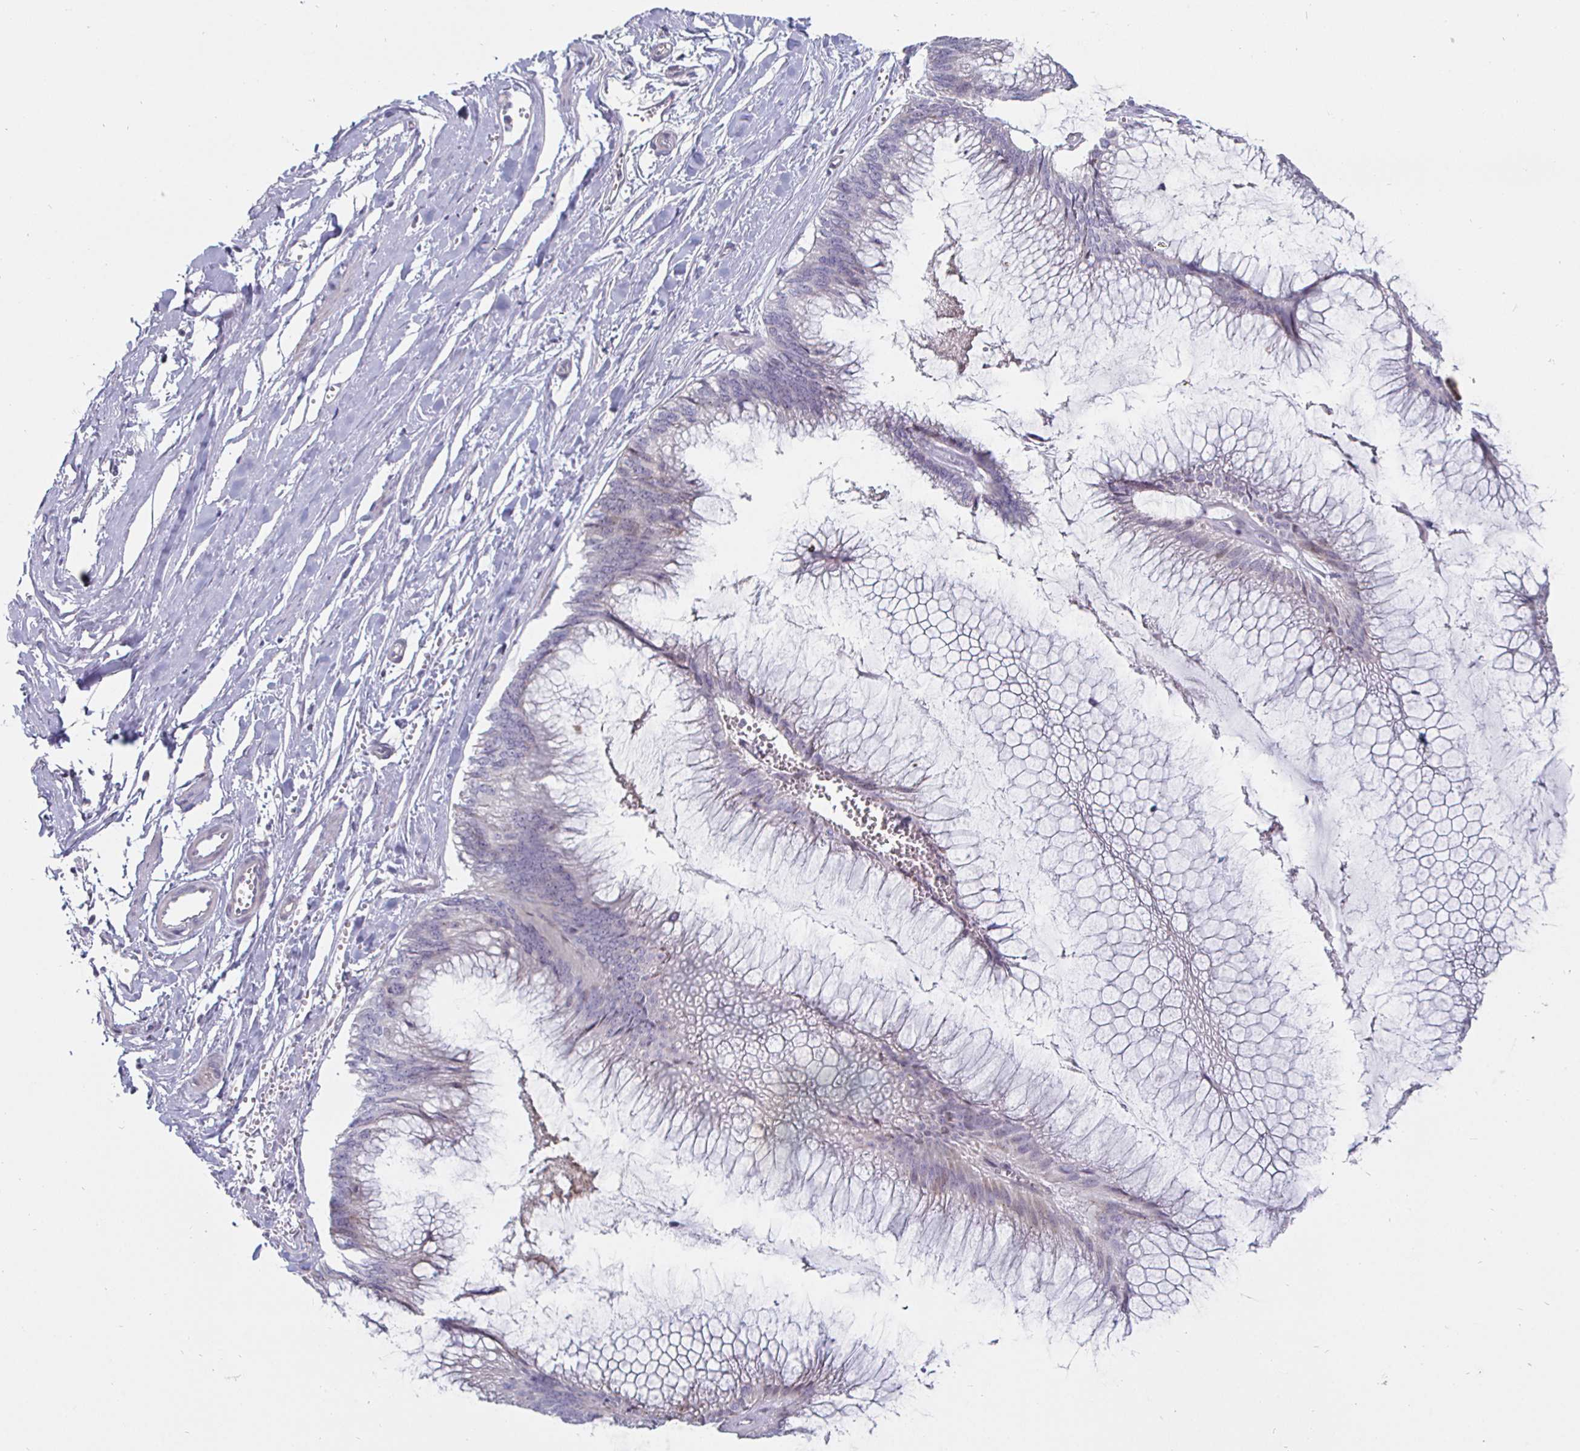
{"staining": {"intensity": "negative", "quantity": "none", "location": "none"}, "tissue": "ovarian cancer", "cell_type": "Tumor cells", "image_type": "cancer", "snomed": [{"axis": "morphology", "description": "Cystadenocarcinoma, mucinous, NOS"}, {"axis": "topography", "description": "Ovary"}], "caption": "Immunohistochemistry (IHC) histopathology image of neoplastic tissue: ovarian cancer stained with DAB (3,3'-diaminobenzidine) displays no significant protein positivity in tumor cells.", "gene": "DMRTB1", "patient": {"sex": "female", "age": 44}}